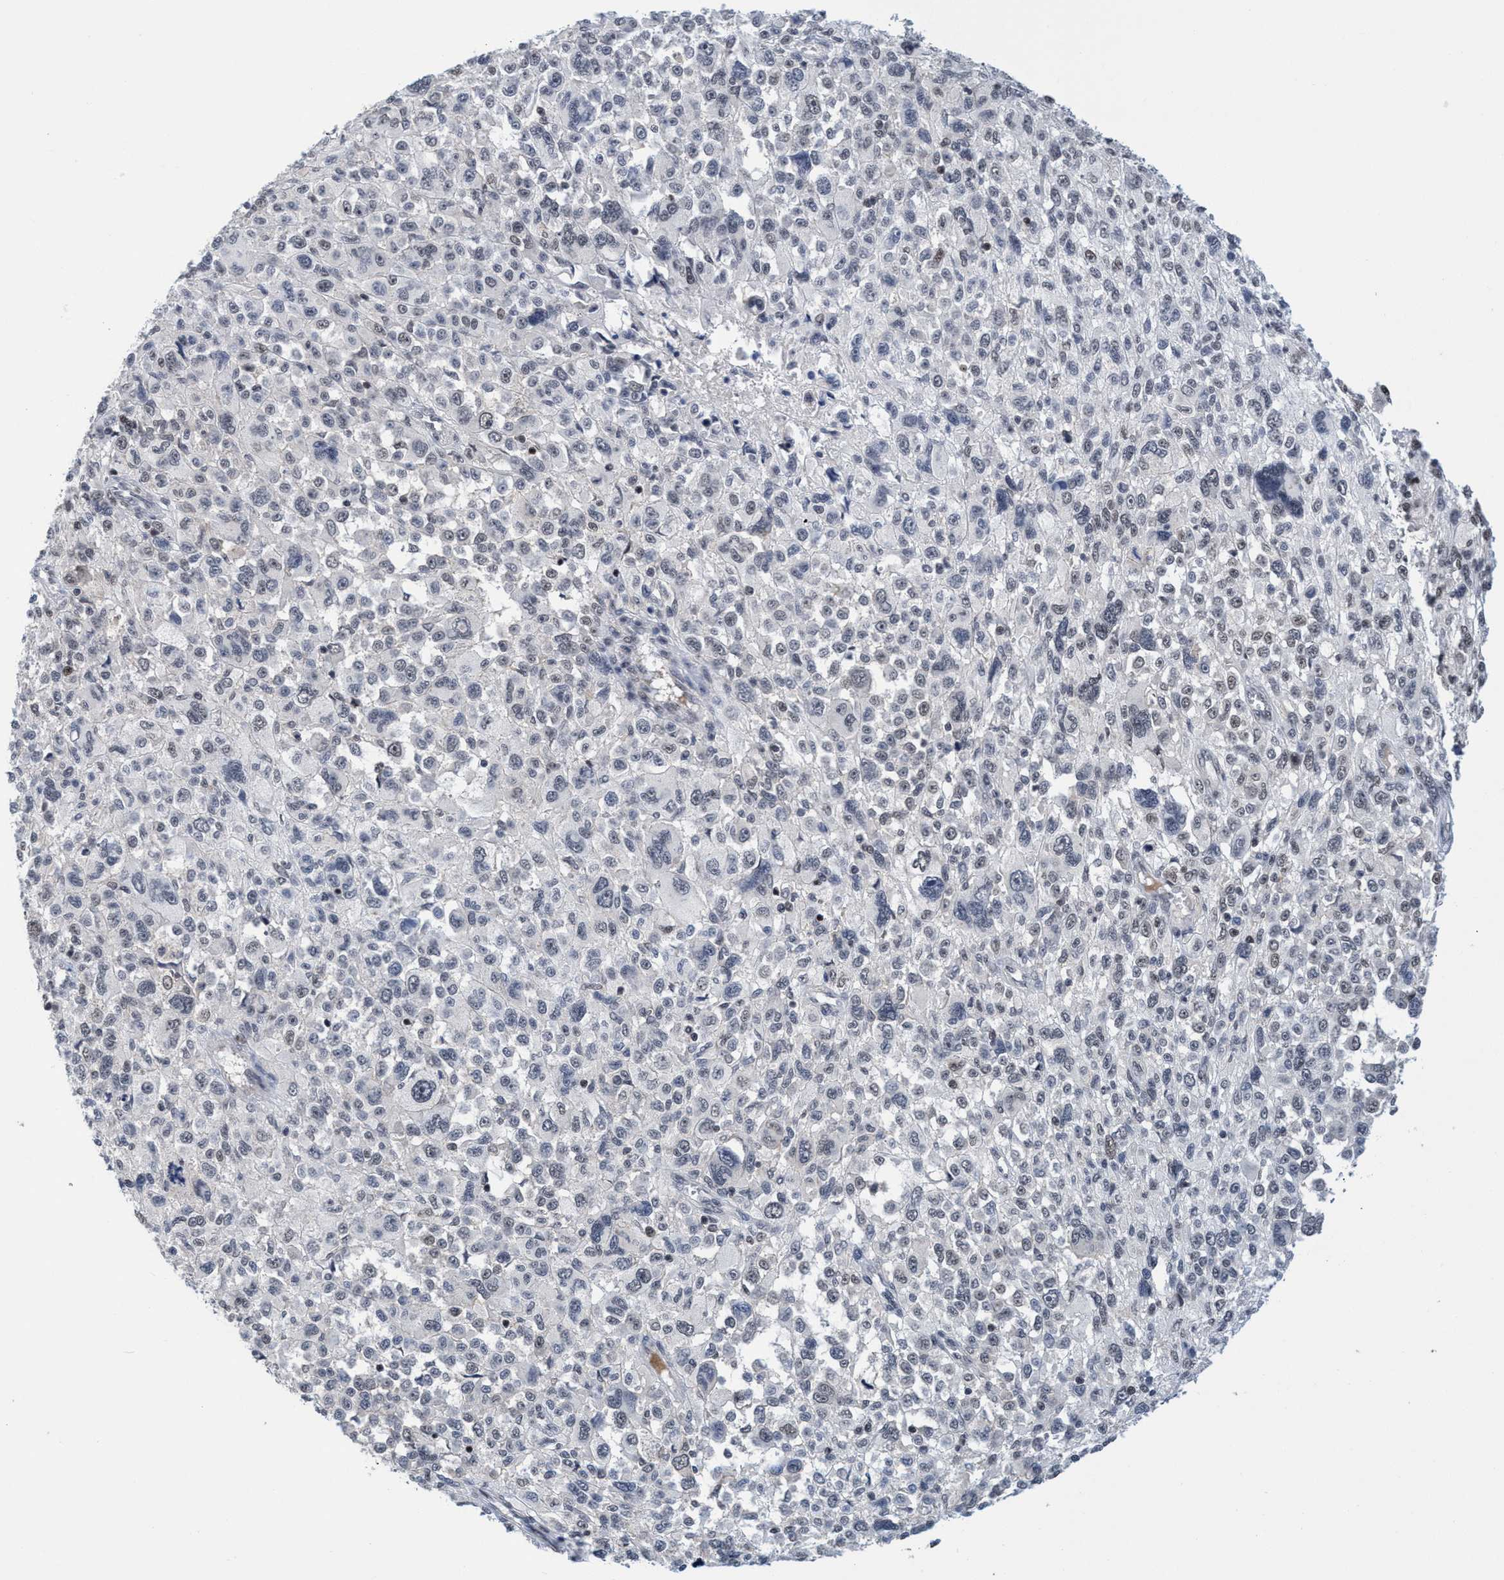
{"staining": {"intensity": "moderate", "quantity": "<25%", "location": "nuclear"}, "tissue": "melanoma", "cell_type": "Tumor cells", "image_type": "cancer", "snomed": [{"axis": "morphology", "description": "Malignant melanoma, NOS"}, {"axis": "topography", "description": "Skin"}], "caption": "High-magnification brightfield microscopy of melanoma stained with DAB (3,3'-diaminobenzidine) (brown) and counterstained with hematoxylin (blue). tumor cells exhibit moderate nuclear expression is appreciated in approximately<25% of cells.", "gene": "C9orf78", "patient": {"sex": "female", "age": 55}}